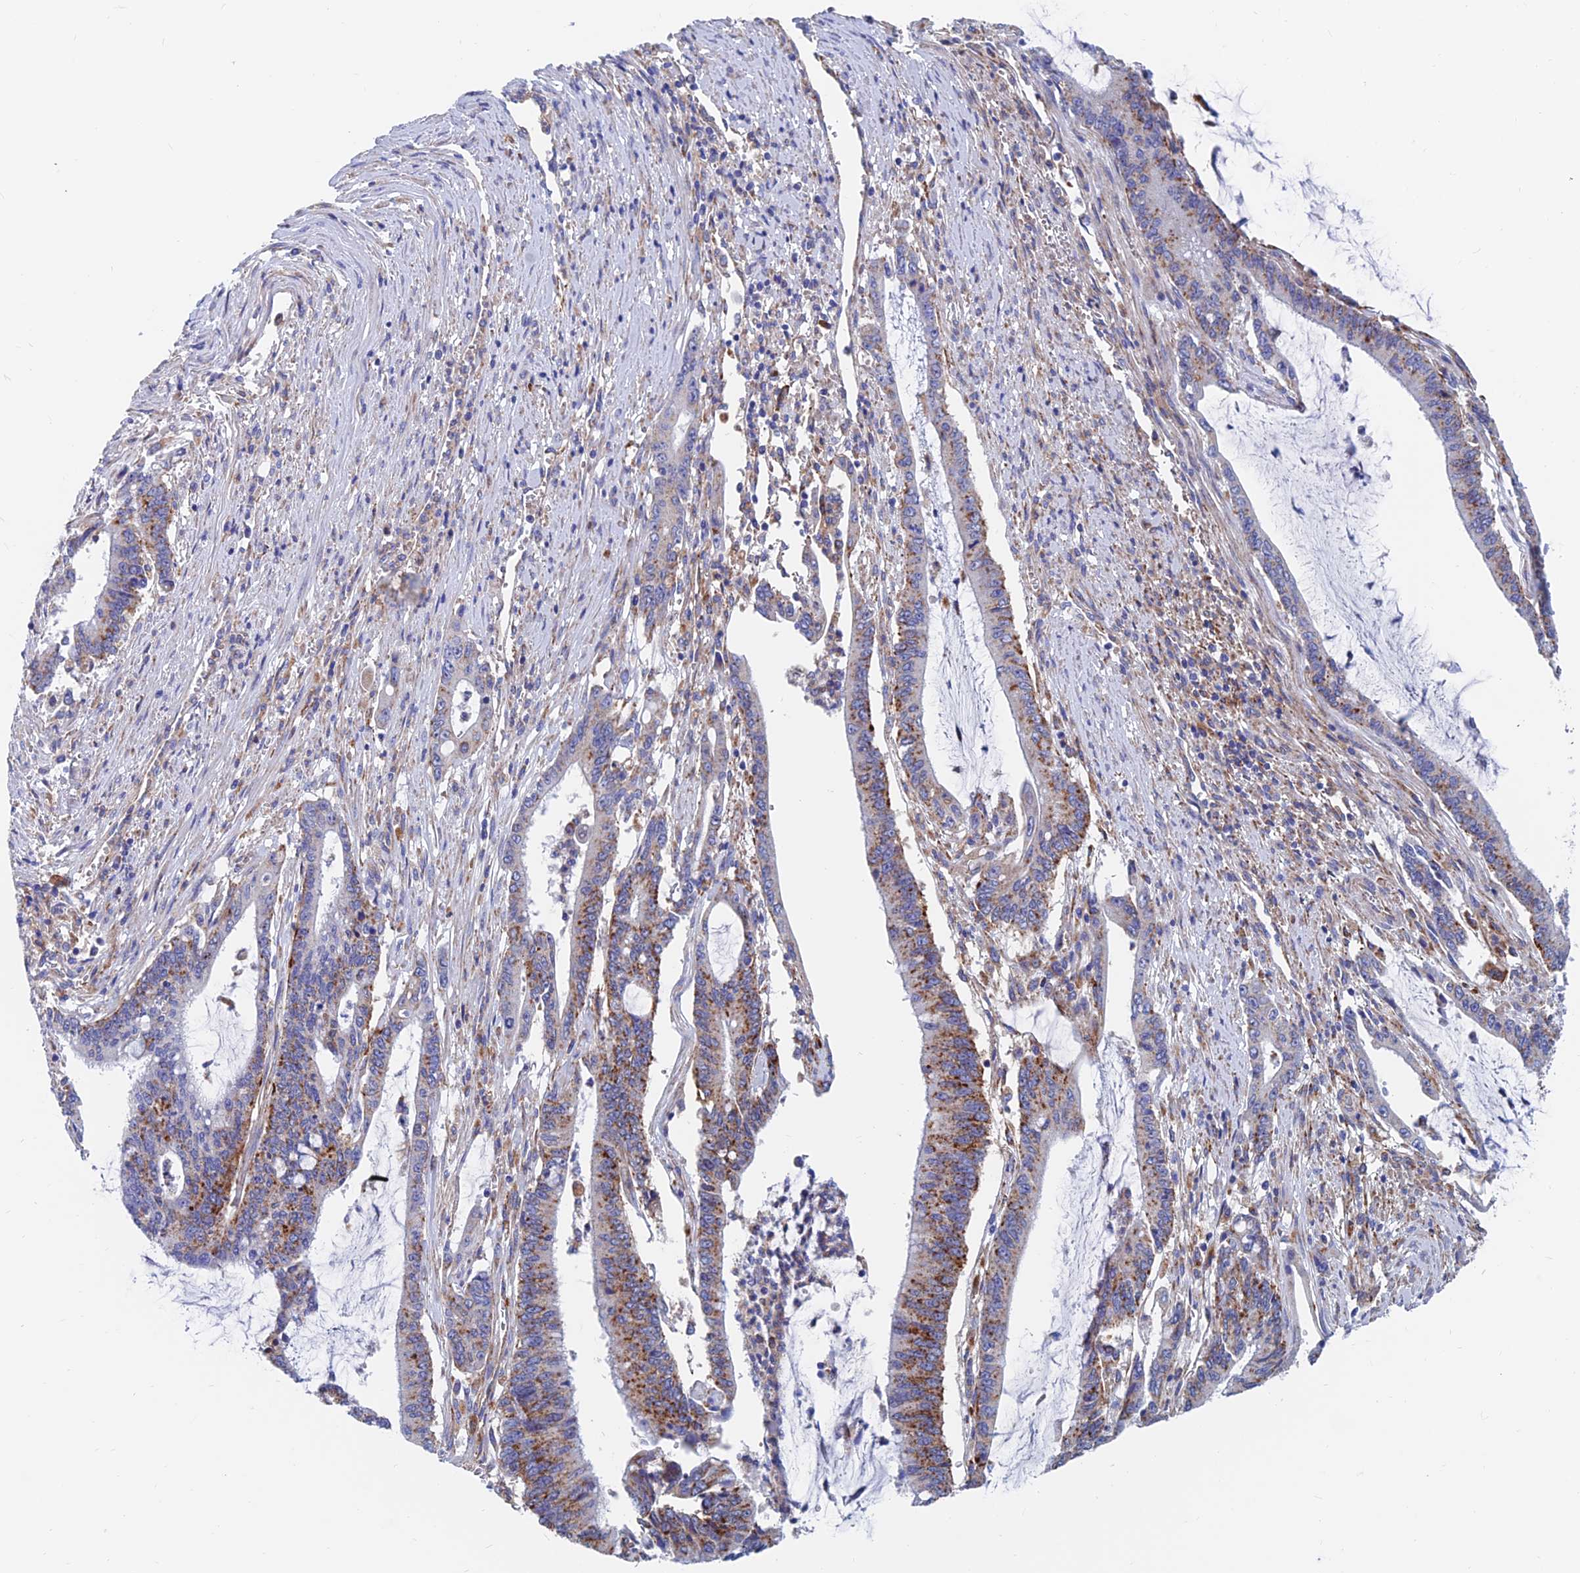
{"staining": {"intensity": "moderate", "quantity": "25%-75%", "location": "cytoplasmic/membranous"}, "tissue": "pancreatic cancer", "cell_type": "Tumor cells", "image_type": "cancer", "snomed": [{"axis": "morphology", "description": "Adenocarcinoma, NOS"}, {"axis": "topography", "description": "Pancreas"}], "caption": "Immunohistochemical staining of human pancreatic adenocarcinoma demonstrates moderate cytoplasmic/membranous protein expression in about 25%-75% of tumor cells. The staining was performed using DAB (3,3'-diaminobenzidine) to visualize the protein expression in brown, while the nuclei were stained in blue with hematoxylin (Magnification: 20x).", "gene": "SPNS1", "patient": {"sex": "female", "age": 50}}